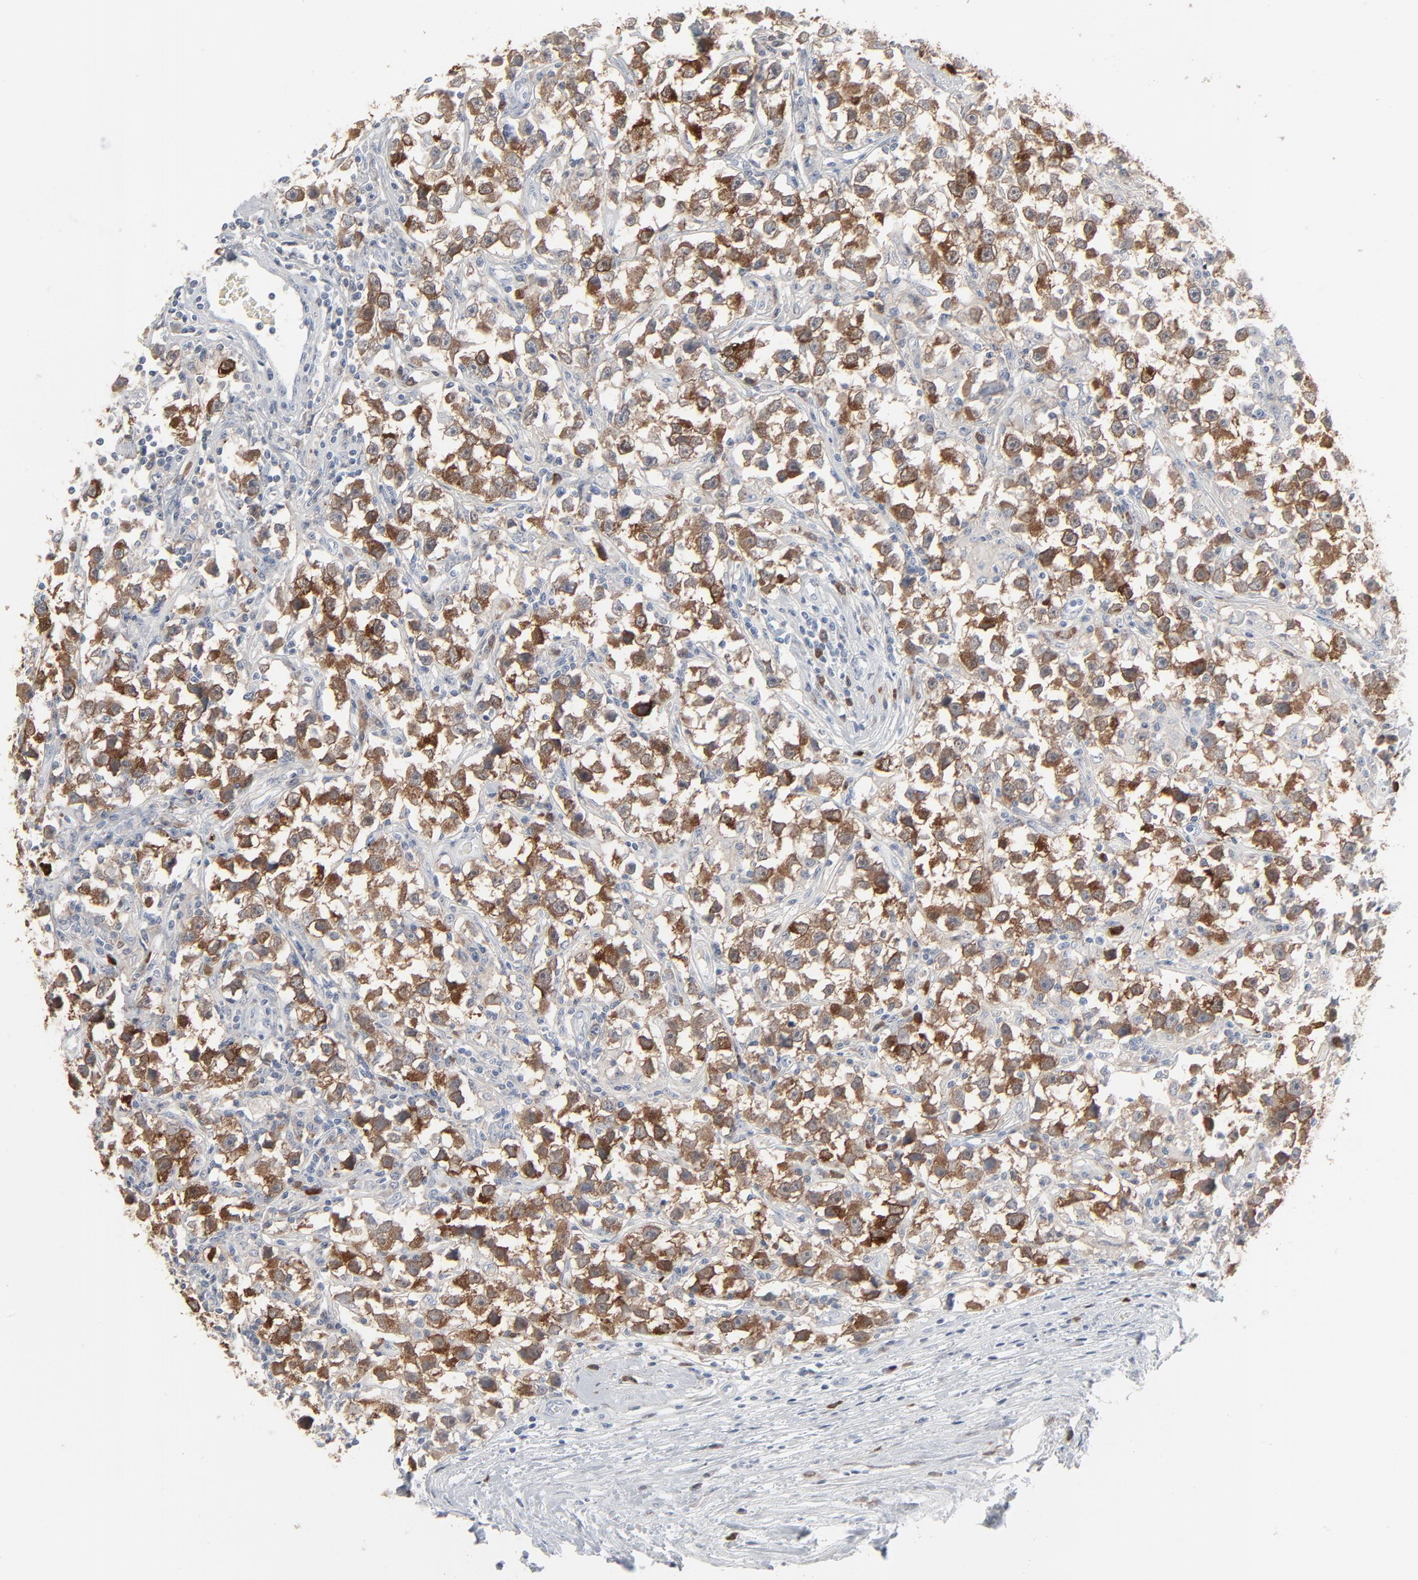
{"staining": {"intensity": "strong", "quantity": ">75%", "location": "cytoplasmic/membranous"}, "tissue": "testis cancer", "cell_type": "Tumor cells", "image_type": "cancer", "snomed": [{"axis": "morphology", "description": "Seminoma, NOS"}, {"axis": "topography", "description": "Testis"}], "caption": "Immunohistochemical staining of human testis cancer (seminoma) demonstrates high levels of strong cytoplasmic/membranous protein staining in about >75% of tumor cells.", "gene": "PHGDH", "patient": {"sex": "male", "age": 33}}